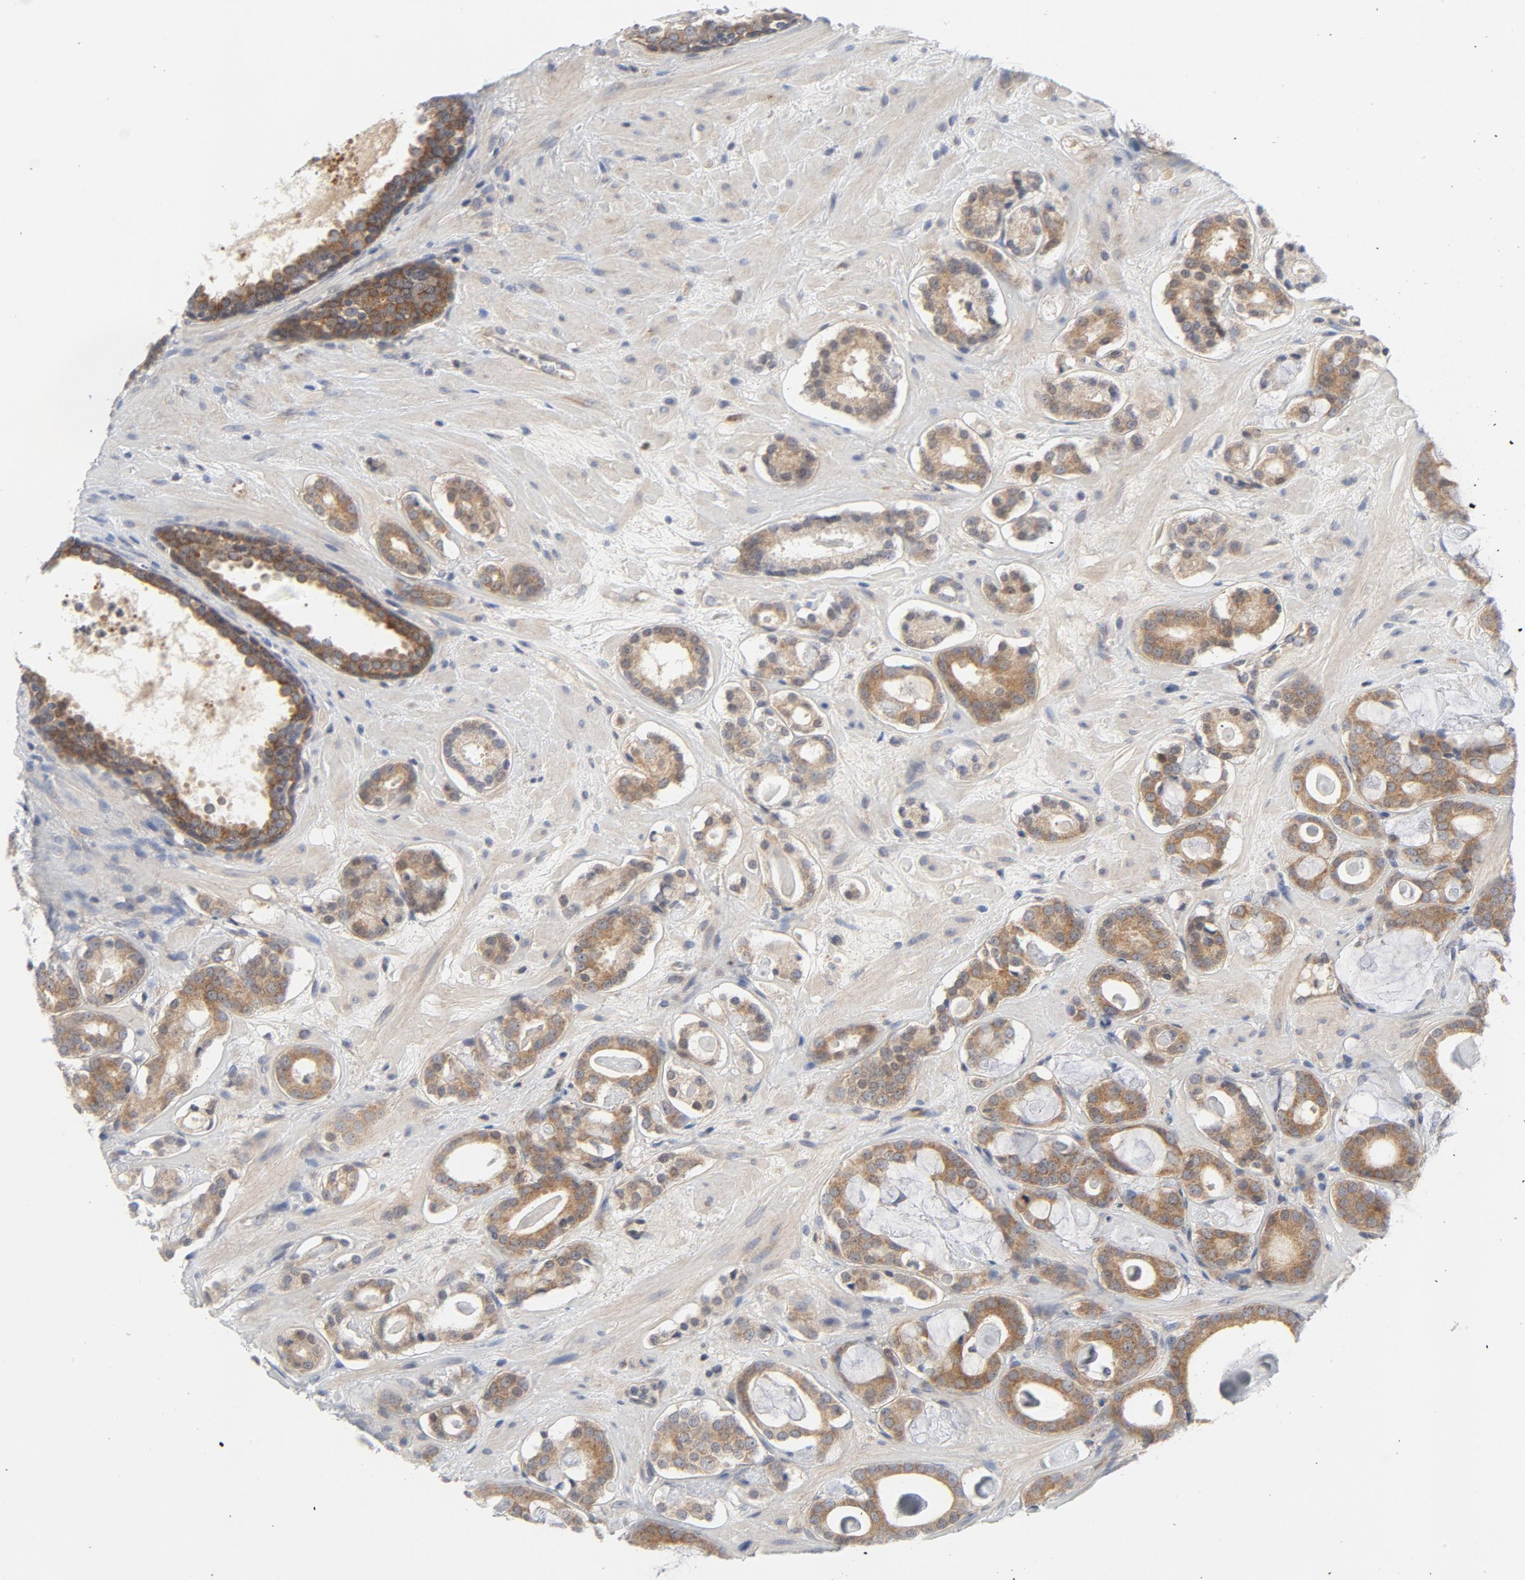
{"staining": {"intensity": "strong", "quantity": ">75%", "location": "cytoplasmic/membranous"}, "tissue": "prostate cancer", "cell_type": "Tumor cells", "image_type": "cancer", "snomed": [{"axis": "morphology", "description": "Adenocarcinoma, Low grade"}, {"axis": "topography", "description": "Prostate"}], "caption": "Protein staining by immunohistochemistry (IHC) shows strong cytoplasmic/membranous staining in about >75% of tumor cells in prostate cancer.", "gene": "BAD", "patient": {"sex": "male", "age": 57}}